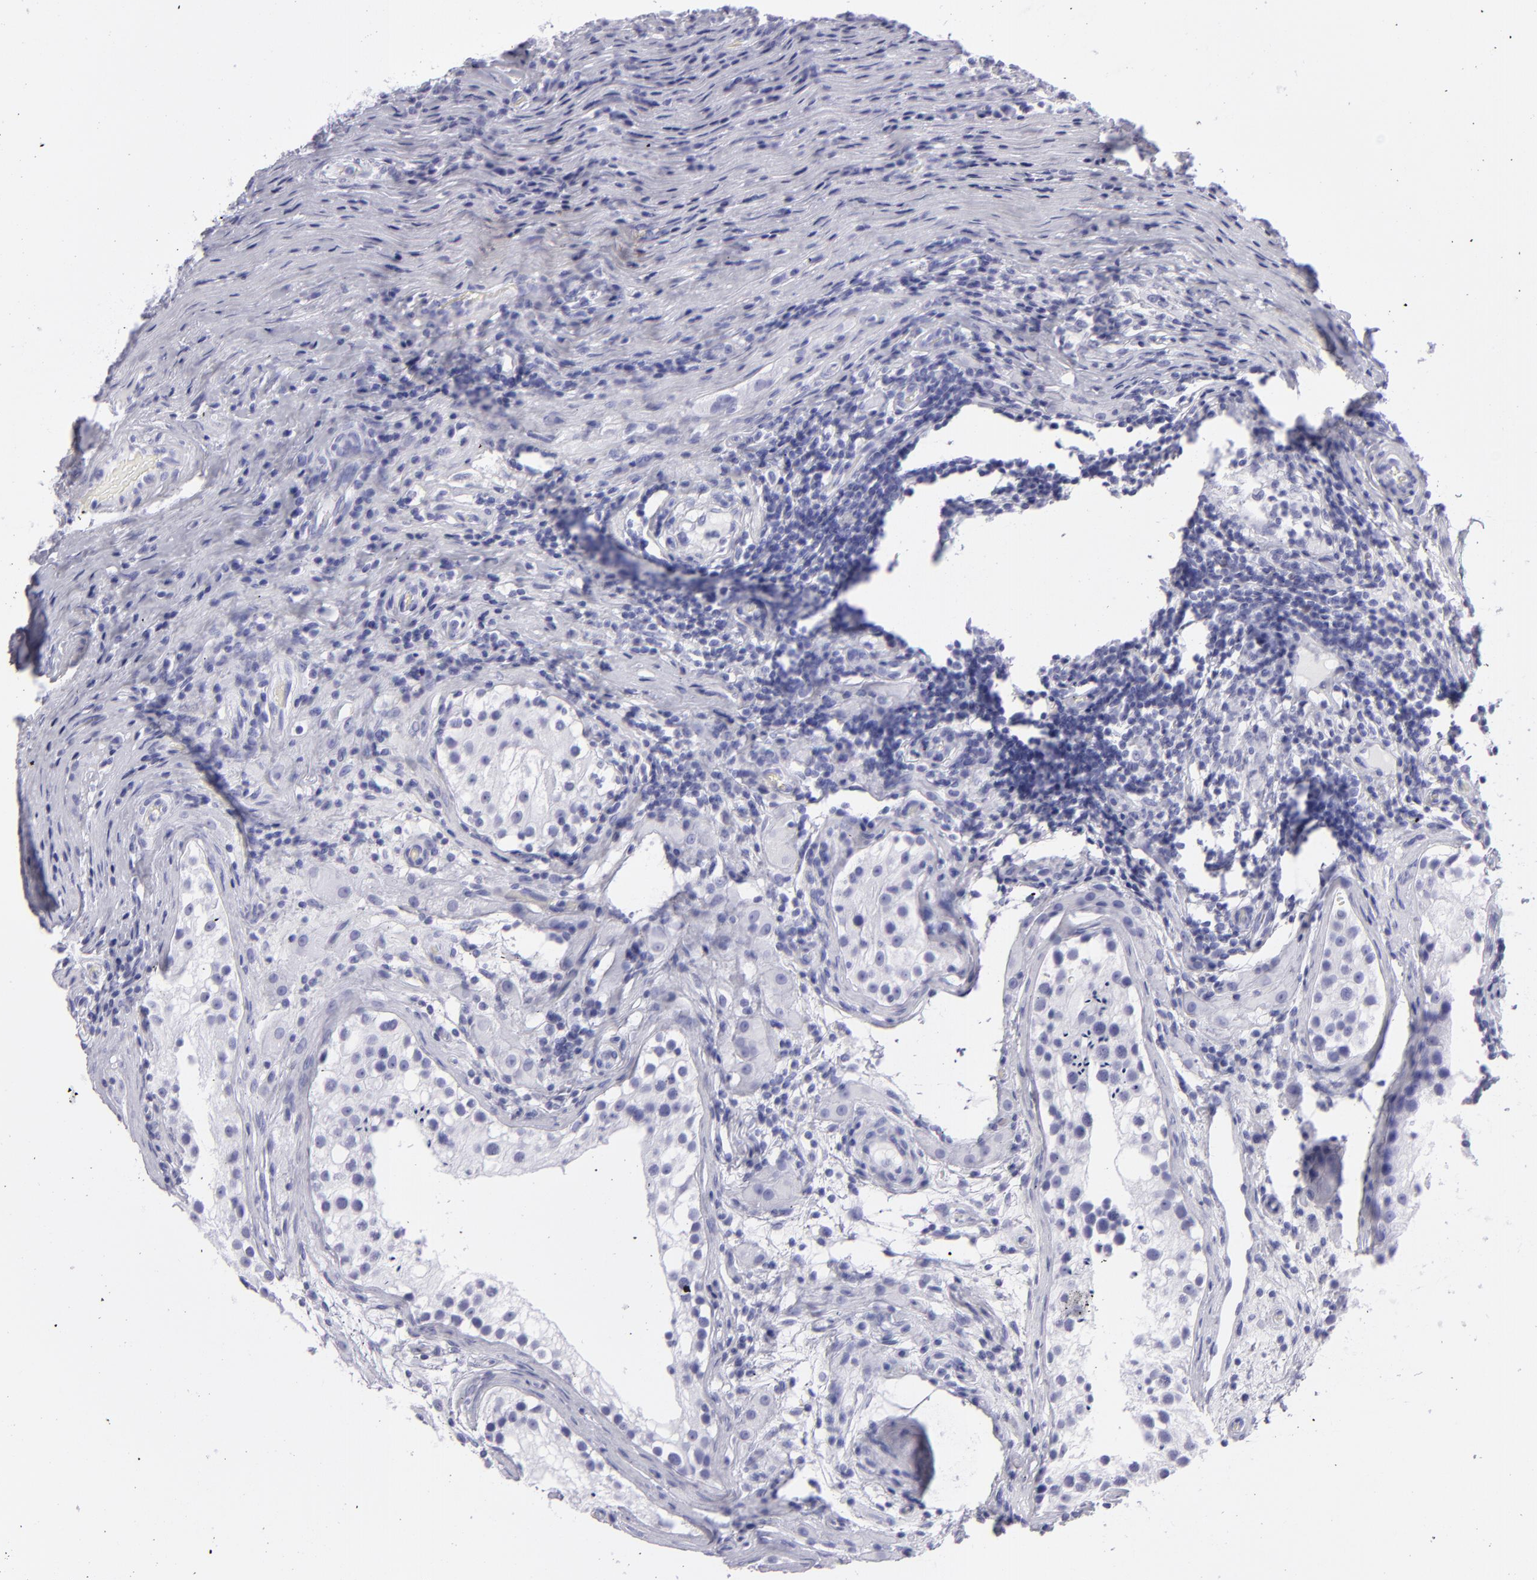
{"staining": {"intensity": "negative", "quantity": "none", "location": "none"}, "tissue": "testis cancer", "cell_type": "Tumor cells", "image_type": "cancer", "snomed": [{"axis": "morphology", "description": "Seminoma, NOS"}, {"axis": "topography", "description": "Testis"}], "caption": "Testis cancer (seminoma) was stained to show a protein in brown. There is no significant expression in tumor cells.", "gene": "PVALB", "patient": {"sex": "male", "age": 34}}